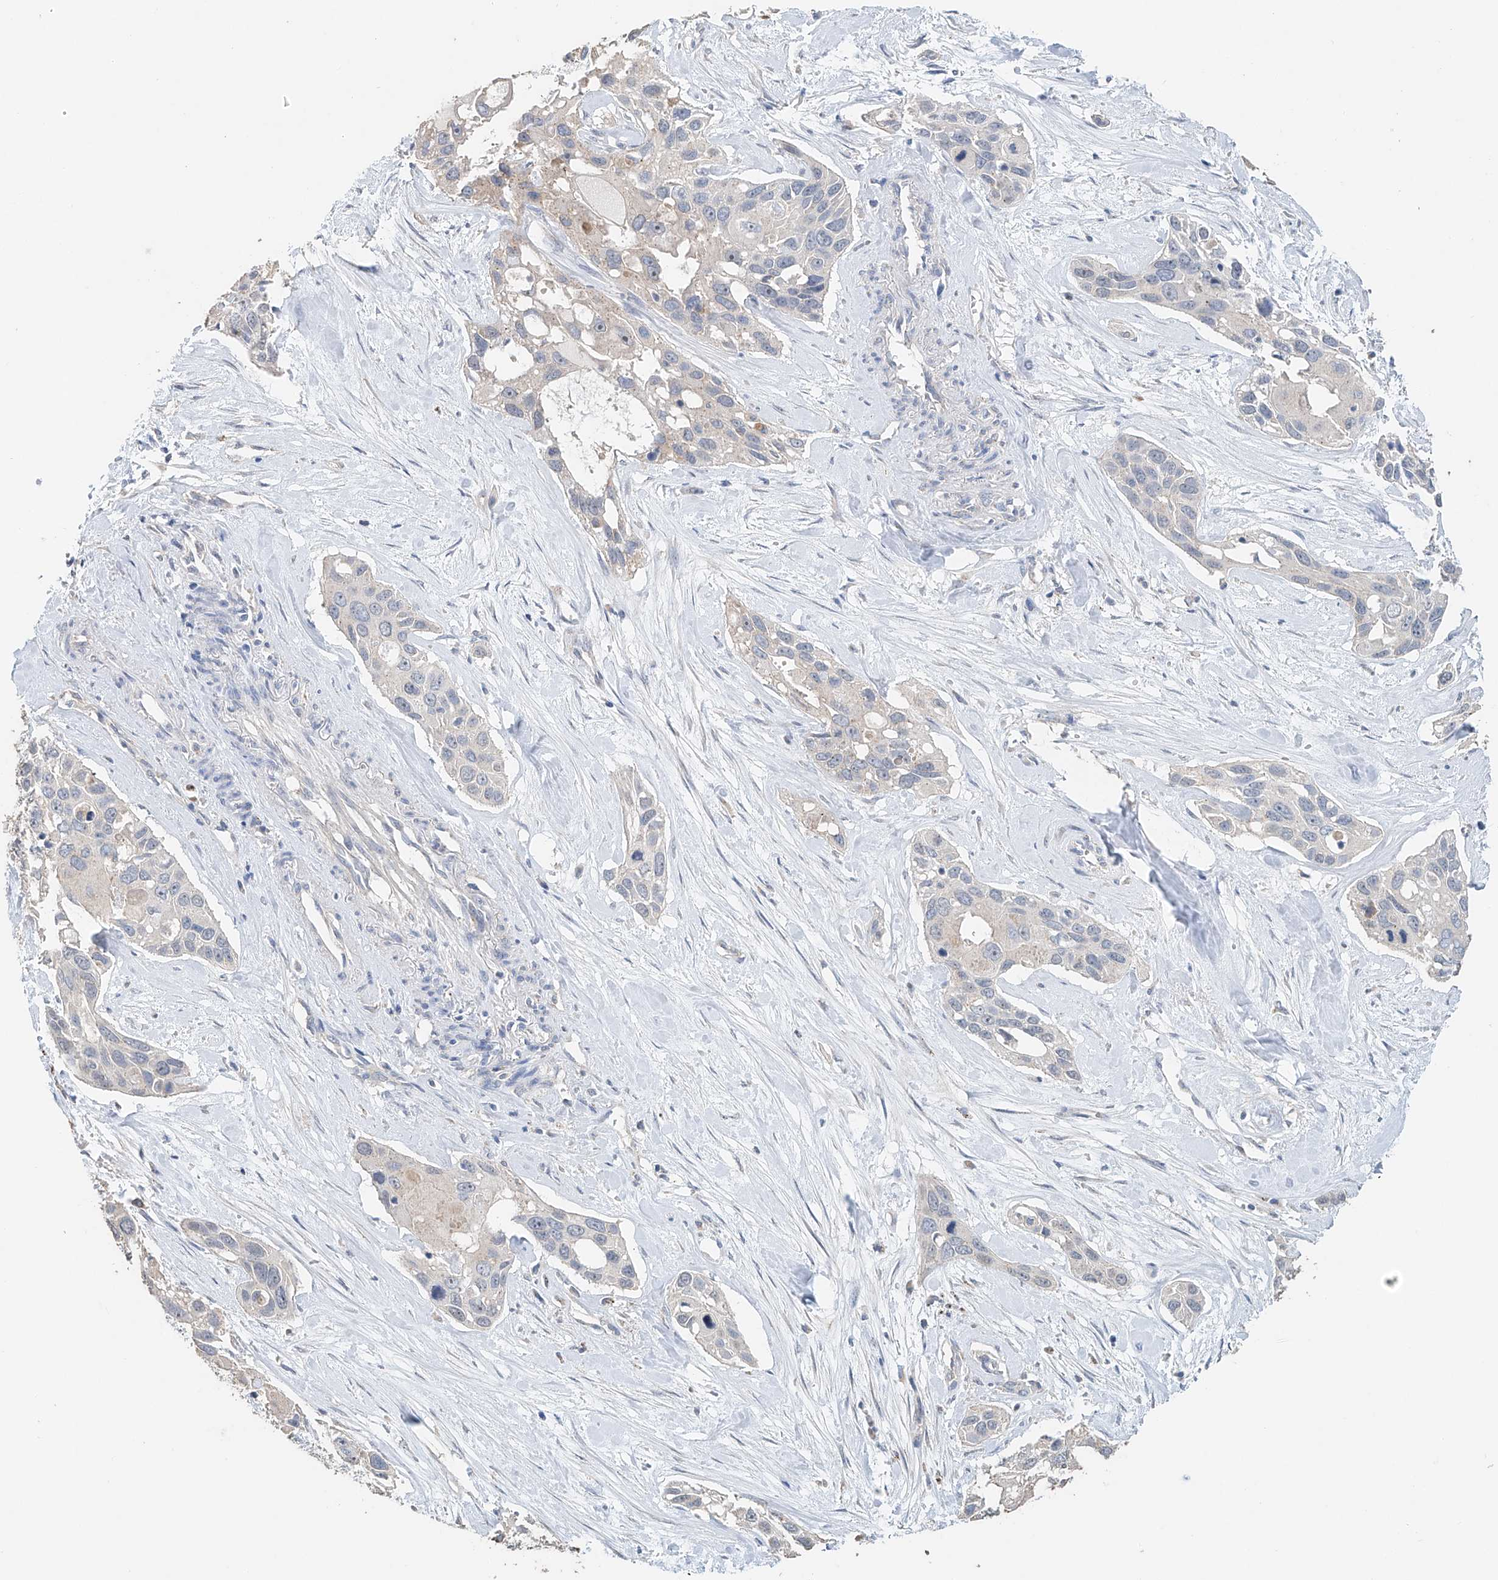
{"staining": {"intensity": "negative", "quantity": "none", "location": "none"}, "tissue": "pancreatic cancer", "cell_type": "Tumor cells", "image_type": "cancer", "snomed": [{"axis": "morphology", "description": "Adenocarcinoma, NOS"}, {"axis": "topography", "description": "Pancreas"}], "caption": "Tumor cells are negative for brown protein staining in pancreatic cancer (adenocarcinoma).", "gene": "TRIM47", "patient": {"sex": "female", "age": 60}}